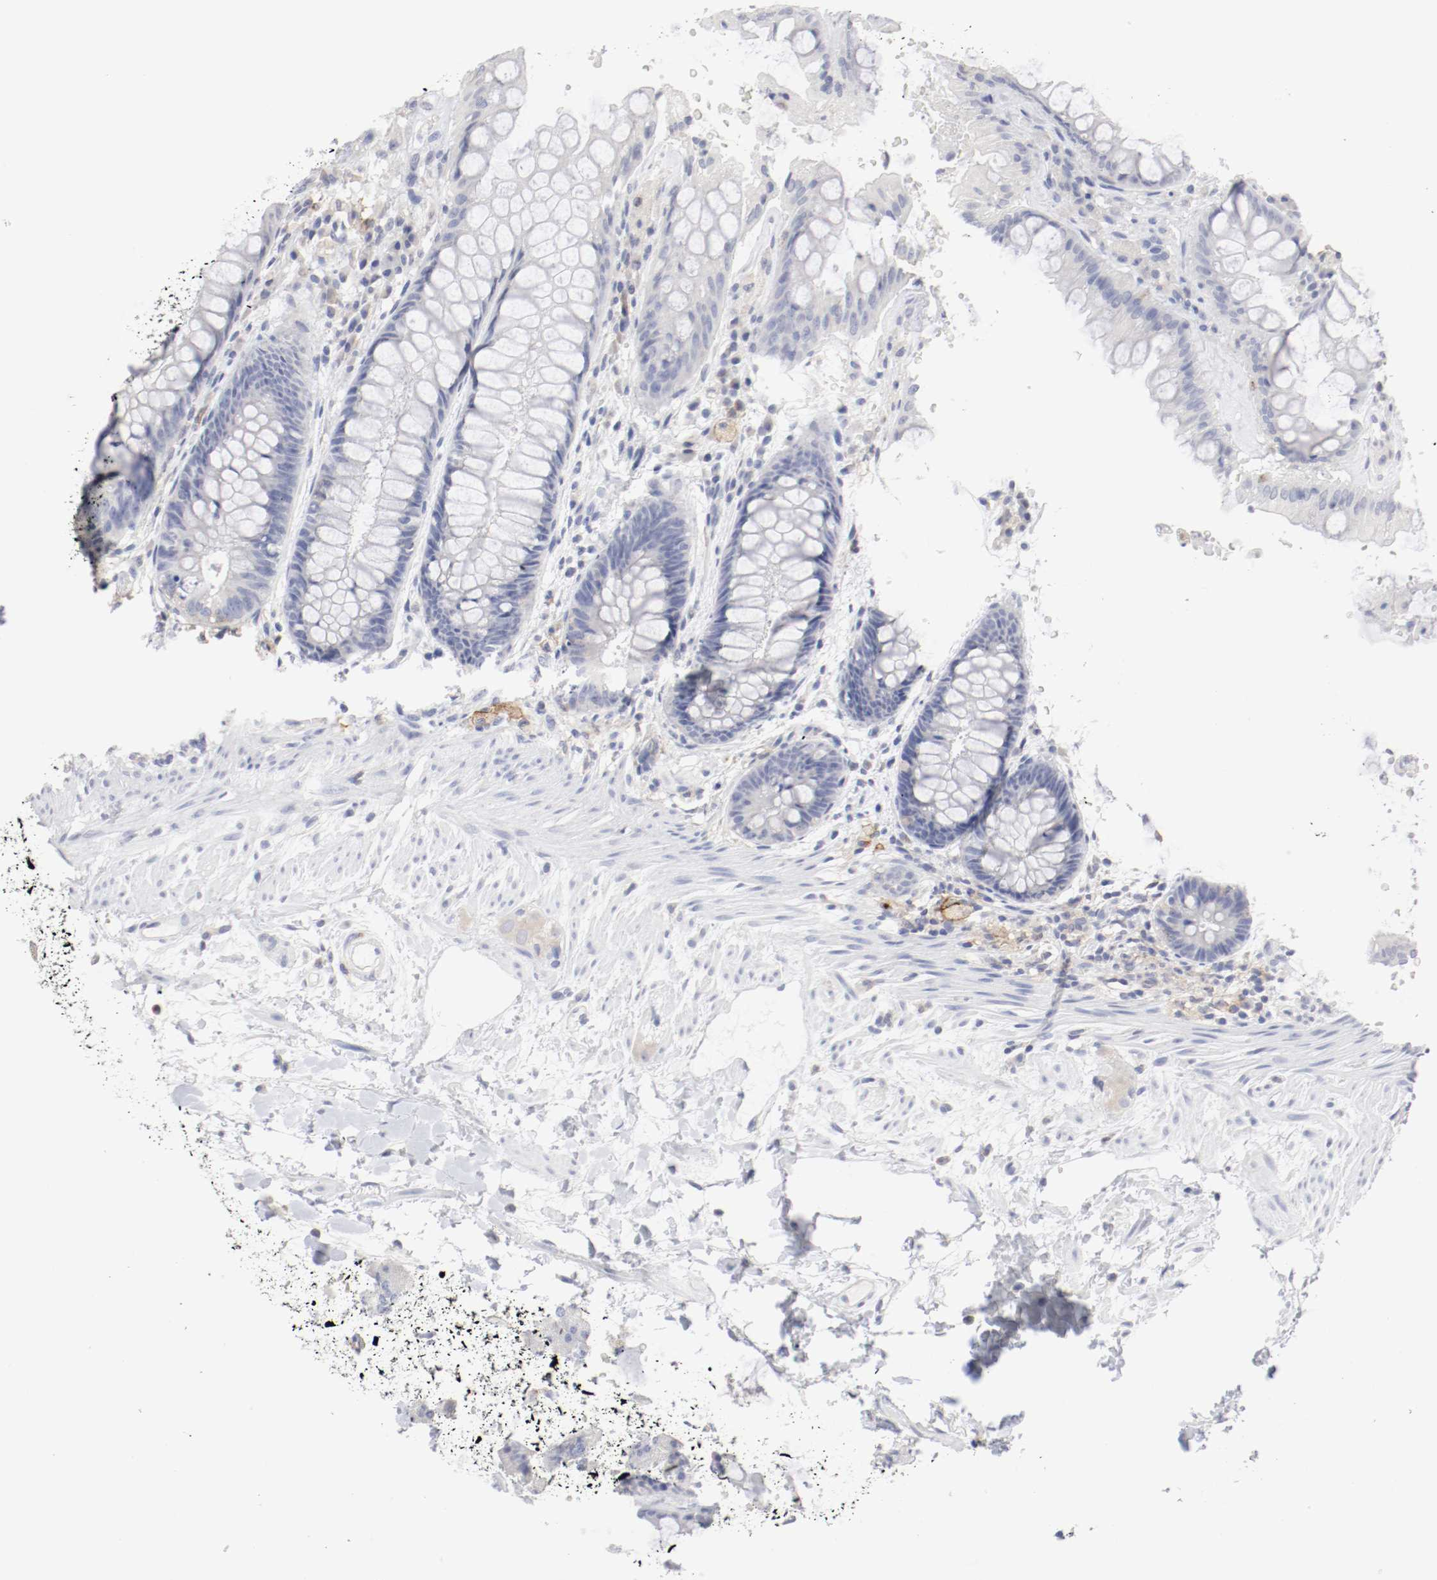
{"staining": {"intensity": "negative", "quantity": "none", "location": "none"}, "tissue": "rectum", "cell_type": "Glandular cells", "image_type": "normal", "snomed": [{"axis": "morphology", "description": "Normal tissue, NOS"}, {"axis": "topography", "description": "Rectum"}], "caption": "Rectum stained for a protein using immunohistochemistry (IHC) reveals no positivity glandular cells.", "gene": "ITGAX", "patient": {"sex": "female", "age": 46}}